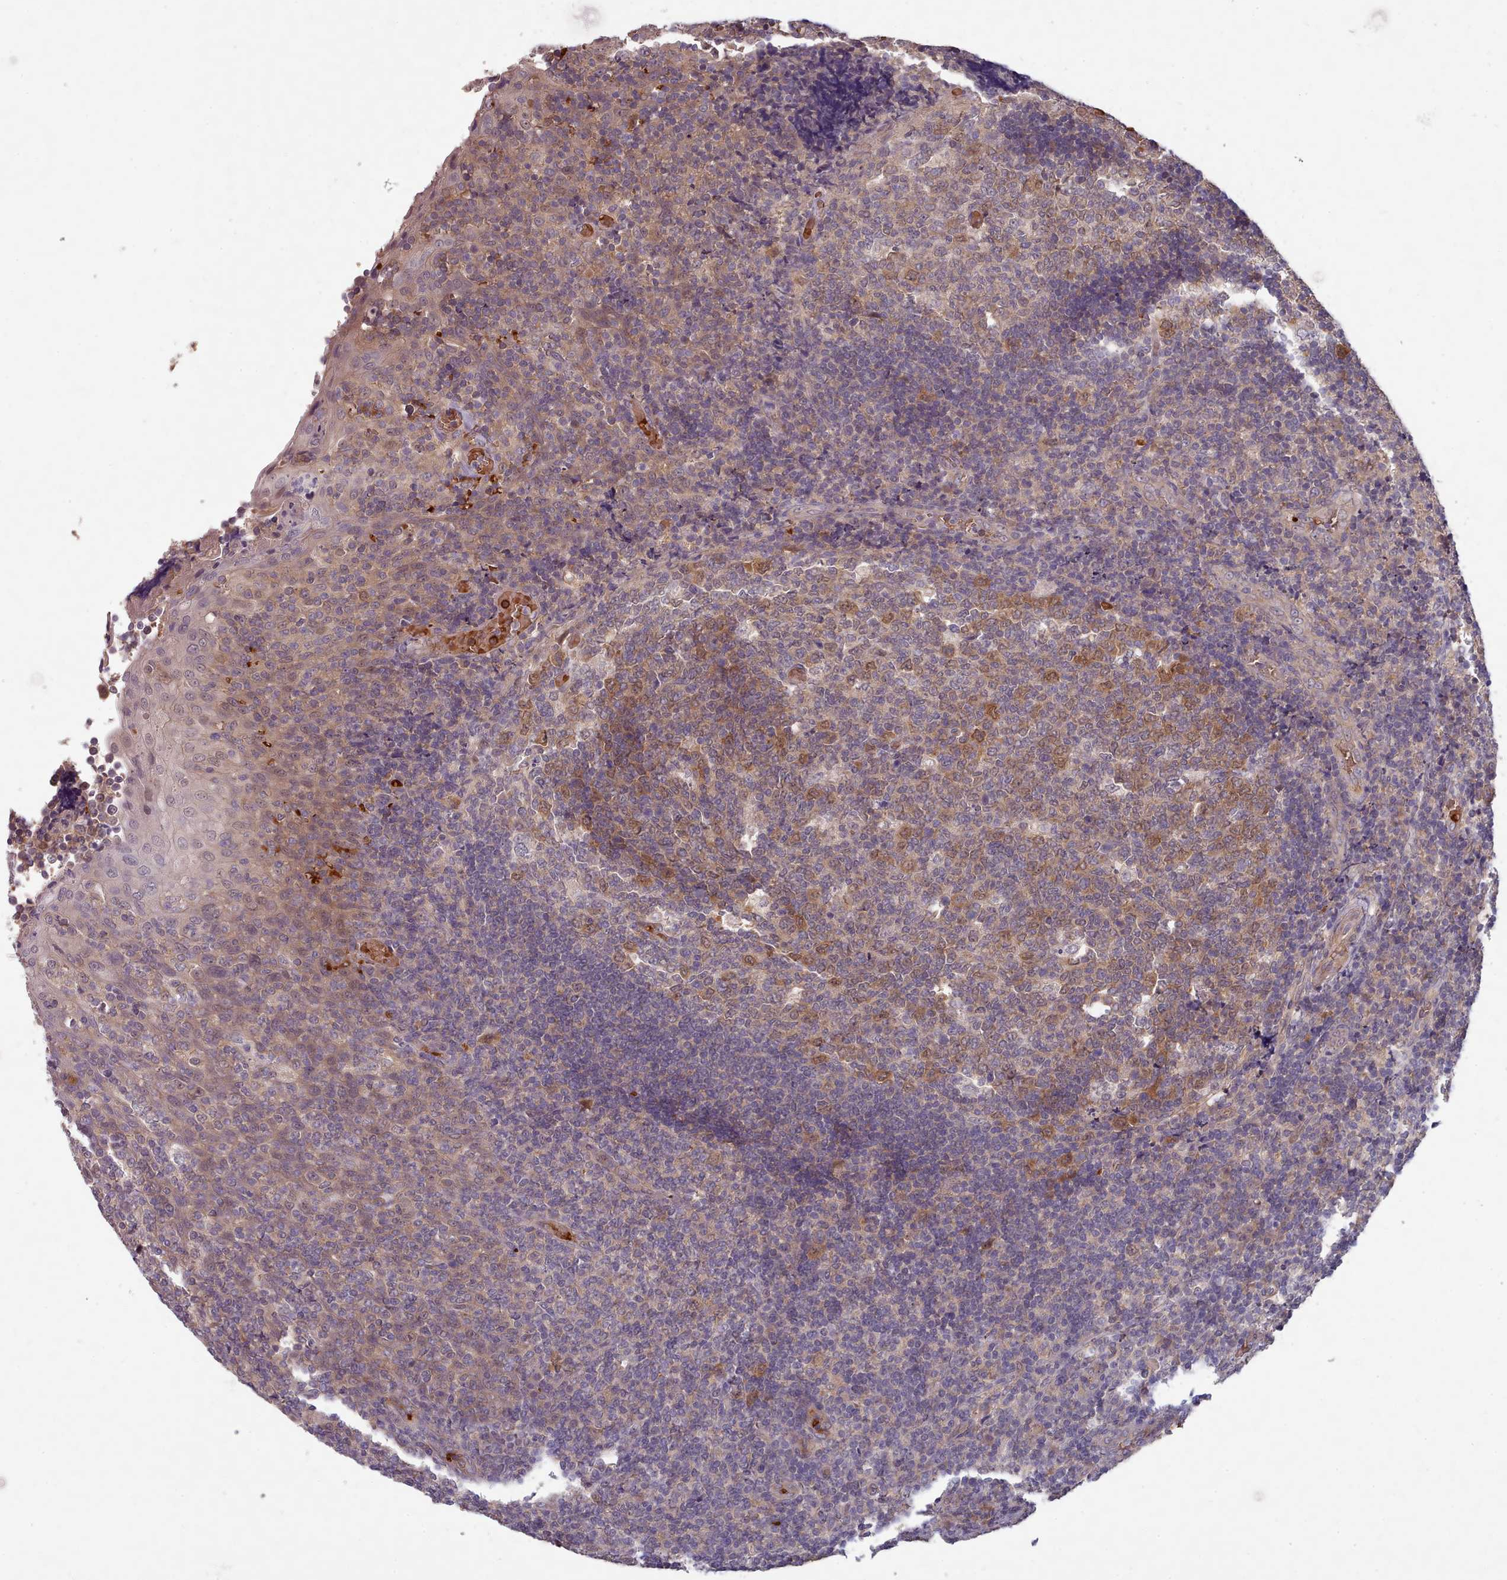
{"staining": {"intensity": "moderate", "quantity": "25%-75%", "location": "cytoplasmic/membranous,nuclear"}, "tissue": "tonsil", "cell_type": "Germinal center cells", "image_type": "normal", "snomed": [{"axis": "morphology", "description": "Normal tissue, NOS"}, {"axis": "topography", "description": "Tonsil"}], "caption": "DAB (3,3'-diaminobenzidine) immunohistochemical staining of normal tonsil displays moderate cytoplasmic/membranous,nuclear protein positivity in about 25%-75% of germinal center cells.", "gene": "CLNS1A", "patient": {"sex": "female", "age": 19}}